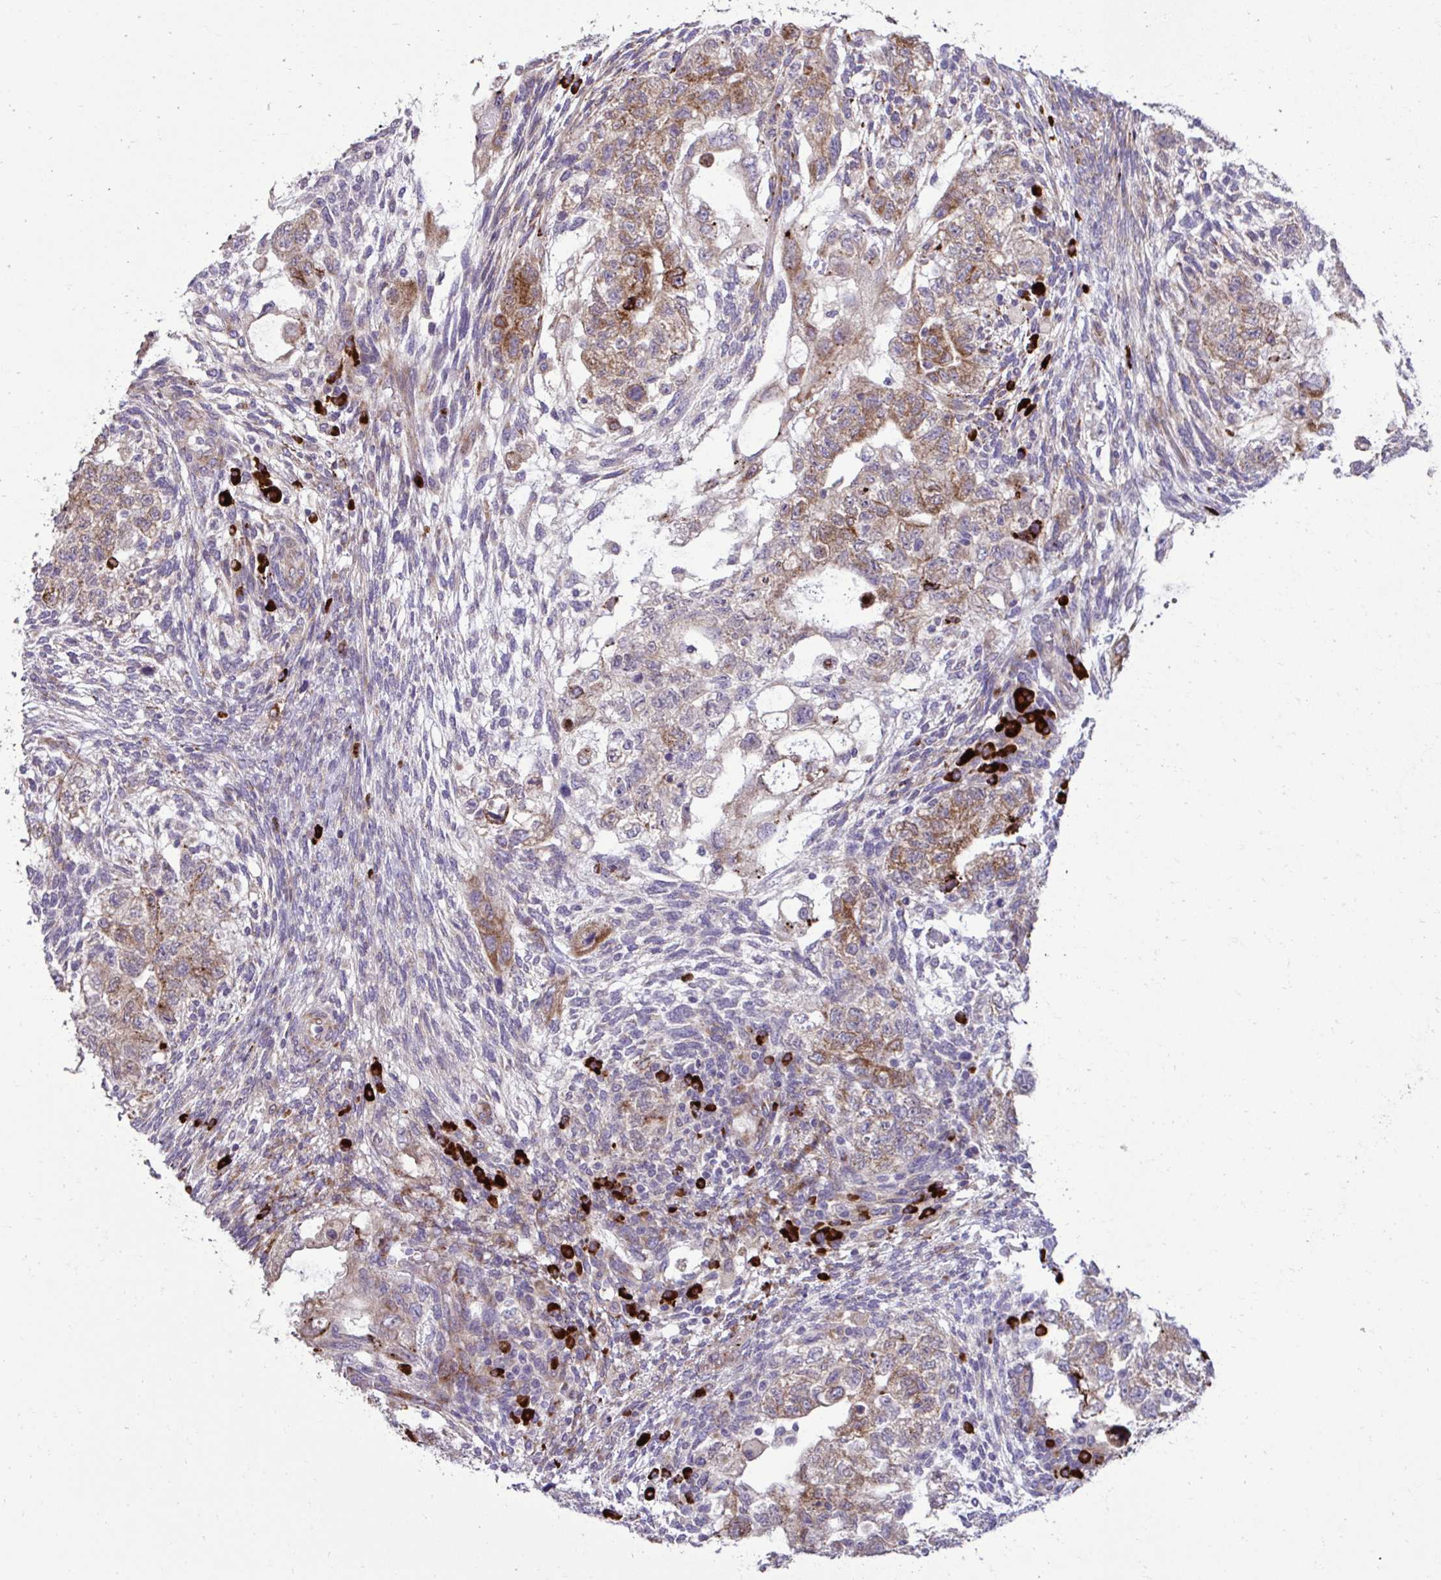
{"staining": {"intensity": "weak", "quantity": ">75%", "location": "cytoplasmic/membranous"}, "tissue": "testis cancer", "cell_type": "Tumor cells", "image_type": "cancer", "snomed": [{"axis": "morphology", "description": "Normal tissue, NOS"}, {"axis": "morphology", "description": "Carcinoma, Embryonal, NOS"}, {"axis": "topography", "description": "Testis"}], "caption": "DAB immunohistochemical staining of human embryonal carcinoma (testis) displays weak cytoplasmic/membranous protein expression in approximately >75% of tumor cells.", "gene": "LIMS1", "patient": {"sex": "male", "age": 36}}